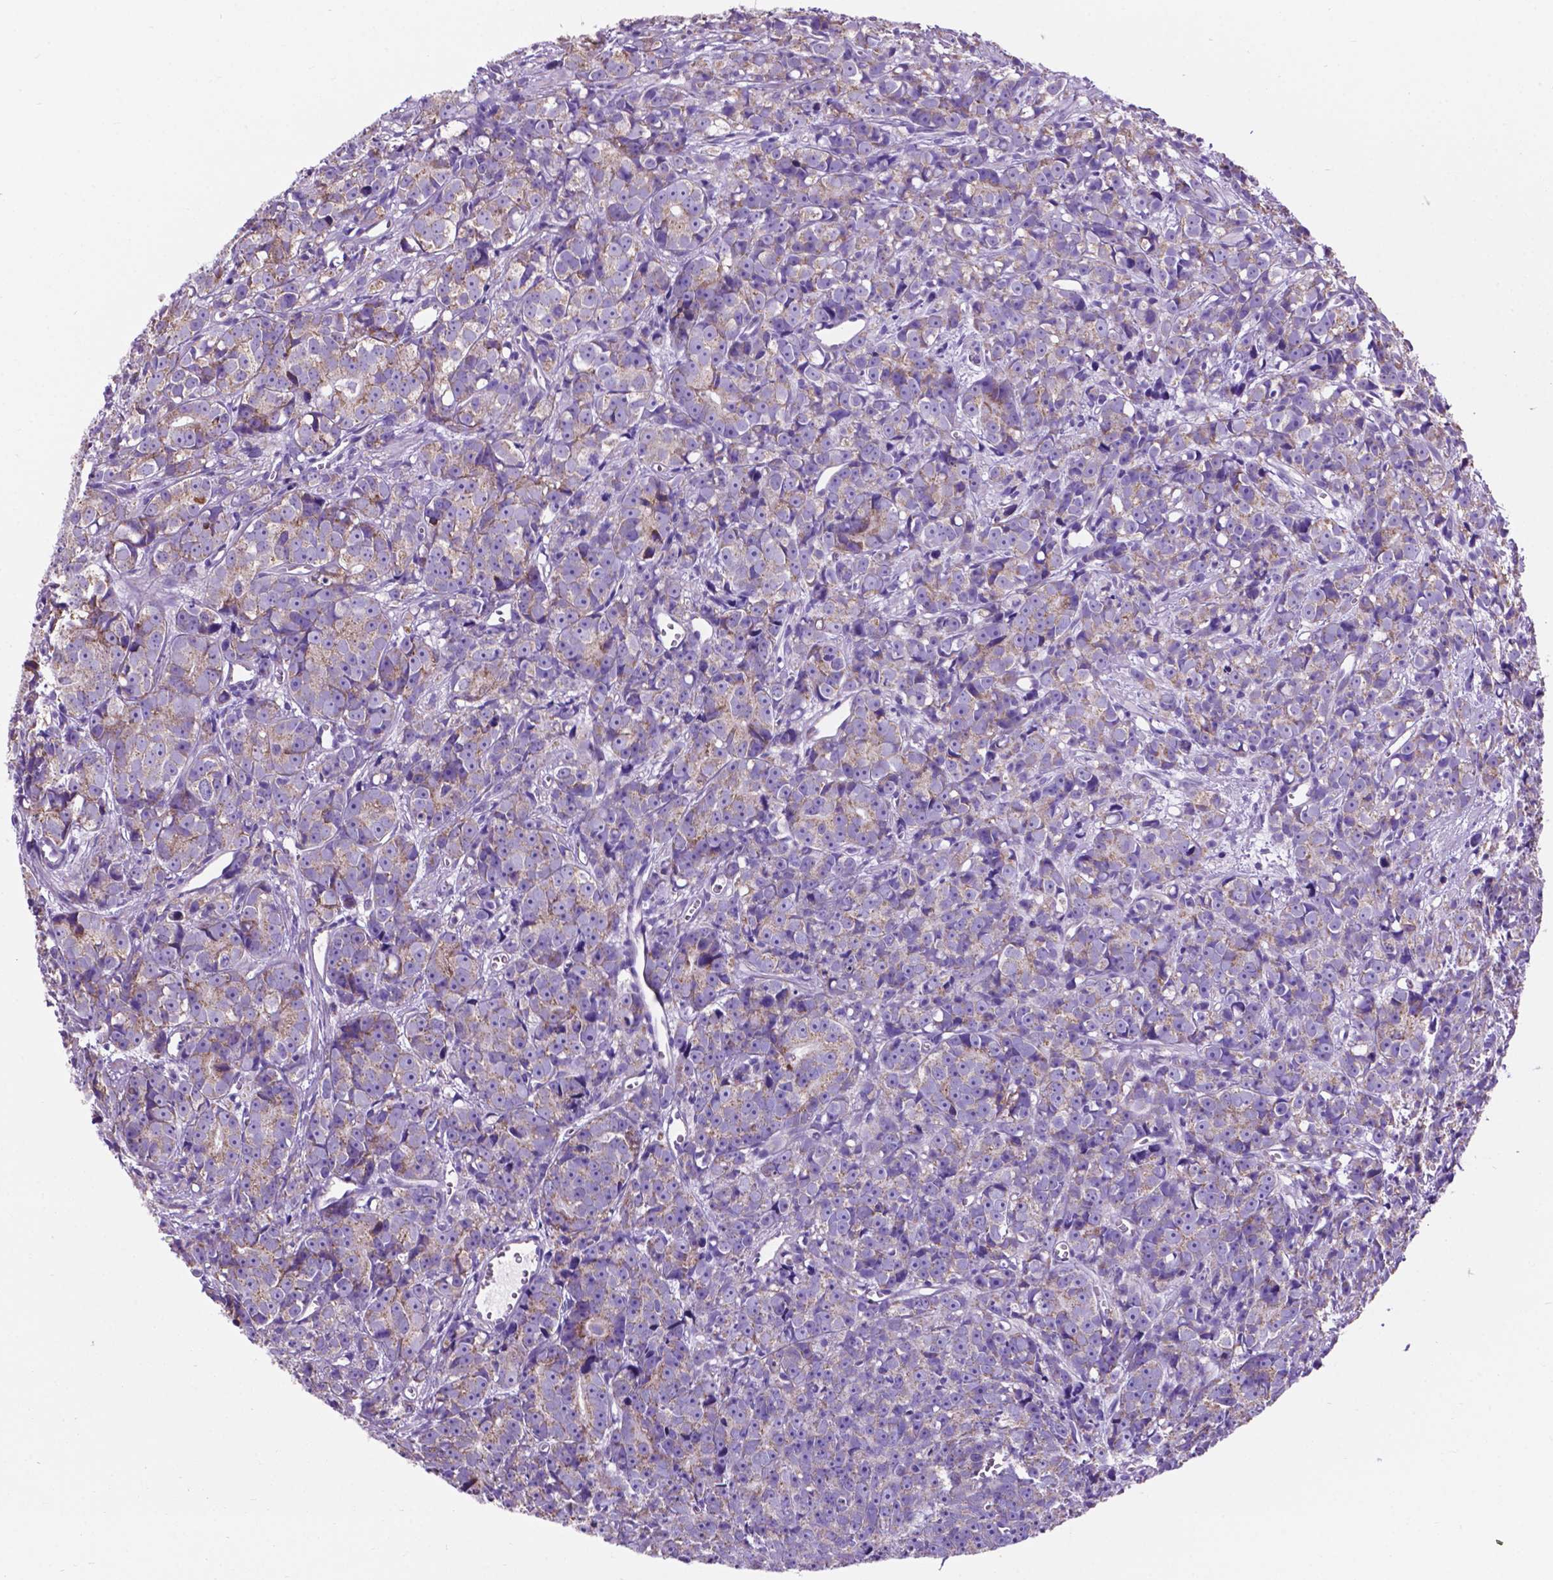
{"staining": {"intensity": "weak", "quantity": "<25%", "location": "cytoplasmic/membranous"}, "tissue": "prostate cancer", "cell_type": "Tumor cells", "image_type": "cancer", "snomed": [{"axis": "morphology", "description": "Adenocarcinoma, High grade"}, {"axis": "topography", "description": "Prostate"}], "caption": "This is an immunohistochemistry micrograph of prostate cancer (high-grade adenocarcinoma). There is no staining in tumor cells.", "gene": "TMEM121B", "patient": {"sex": "male", "age": 77}}